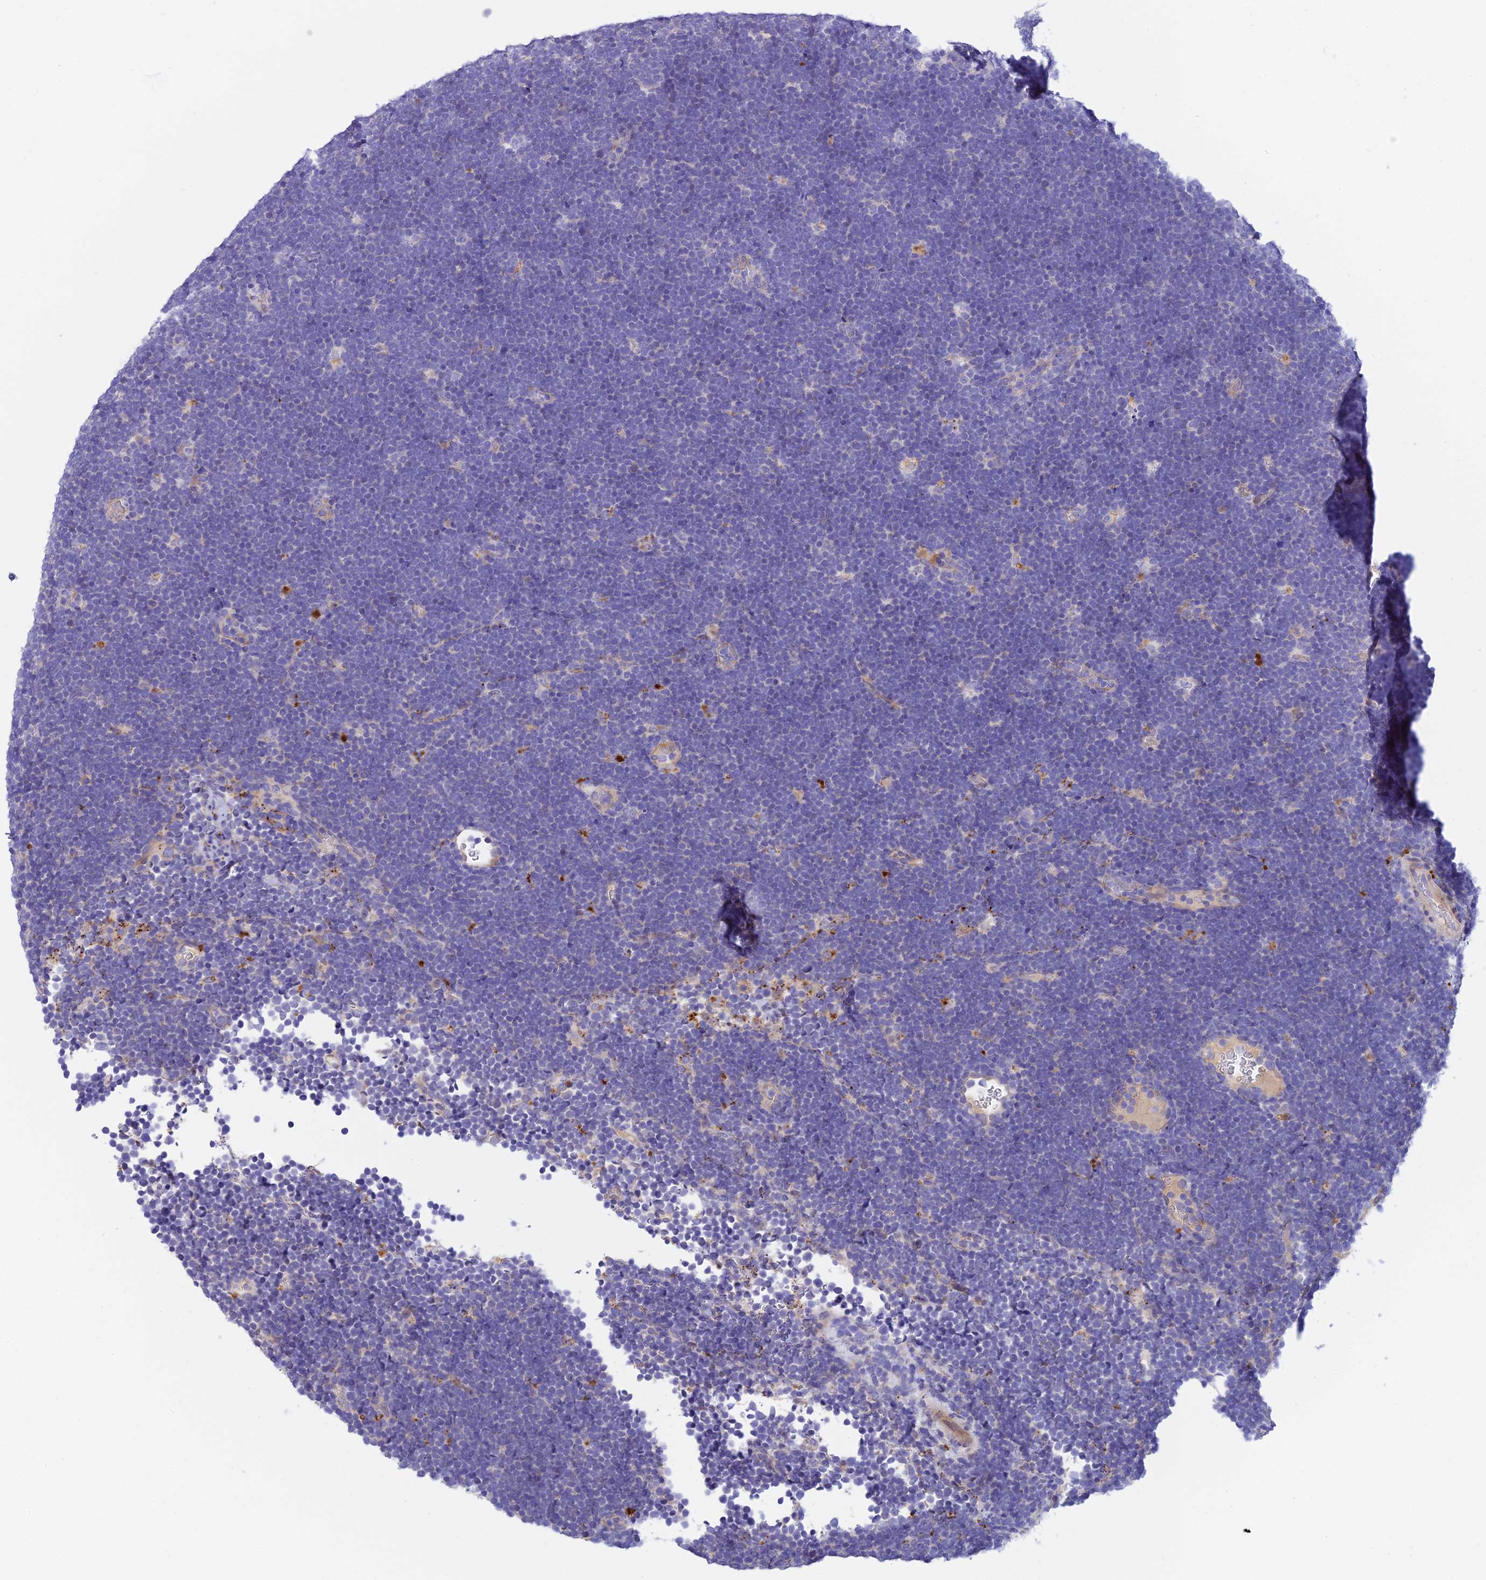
{"staining": {"intensity": "negative", "quantity": "none", "location": "none"}, "tissue": "lymphoma", "cell_type": "Tumor cells", "image_type": "cancer", "snomed": [{"axis": "morphology", "description": "Malignant lymphoma, non-Hodgkin's type, High grade"}, {"axis": "topography", "description": "Lymph node"}], "caption": "The histopathology image reveals no staining of tumor cells in lymphoma.", "gene": "CCDC157", "patient": {"sex": "male", "age": 13}}